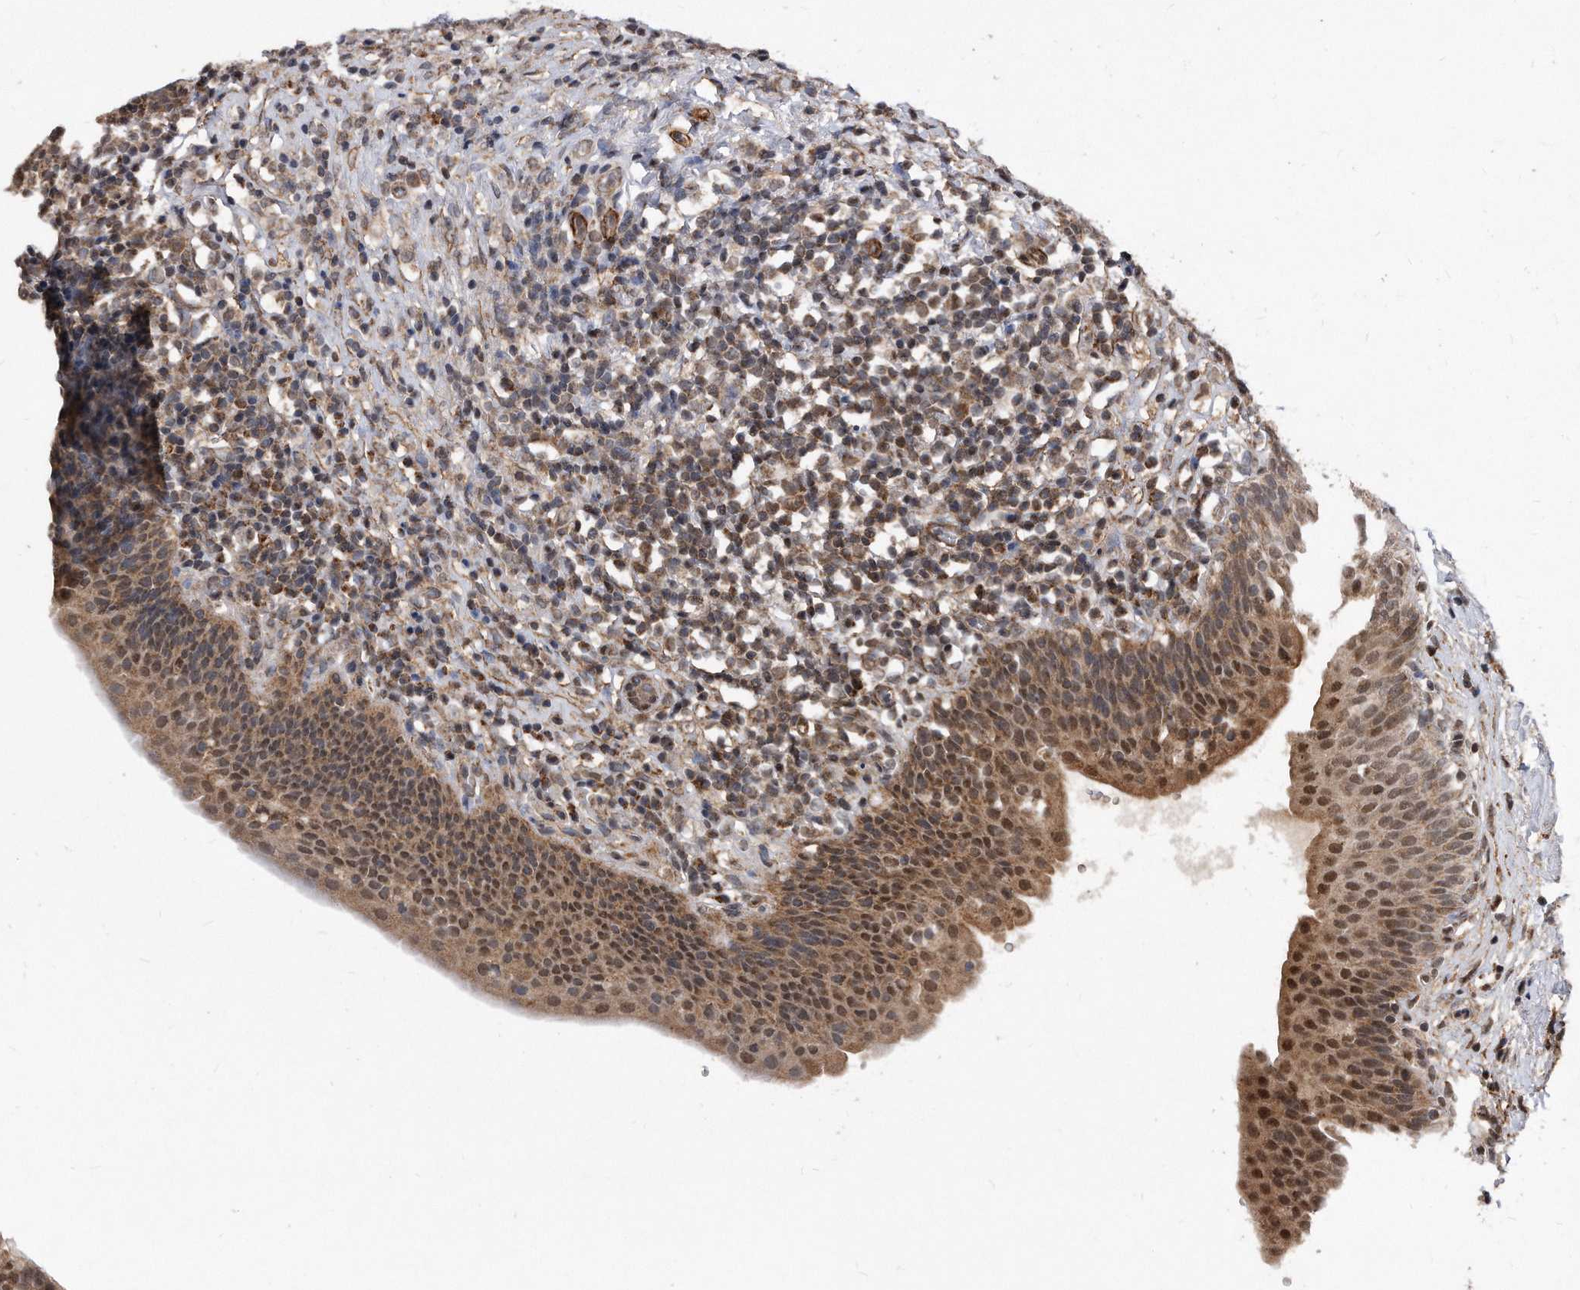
{"staining": {"intensity": "moderate", "quantity": ">75%", "location": "cytoplasmic/membranous,nuclear"}, "tissue": "urinary bladder", "cell_type": "Urothelial cells", "image_type": "normal", "snomed": [{"axis": "morphology", "description": "Normal tissue, NOS"}, {"axis": "topography", "description": "Urinary bladder"}], "caption": "Urinary bladder stained with immunohistochemistry (IHC) shows moderate cytoplasmic/membranous,nuclear positivity in about >75% of urothelial cells. Immunohistochemistry stains the protein of interest in brown and the nuclei are stained blue.", "gene": "DUSP22", "patient": {"sex": "male", "age": 83}}